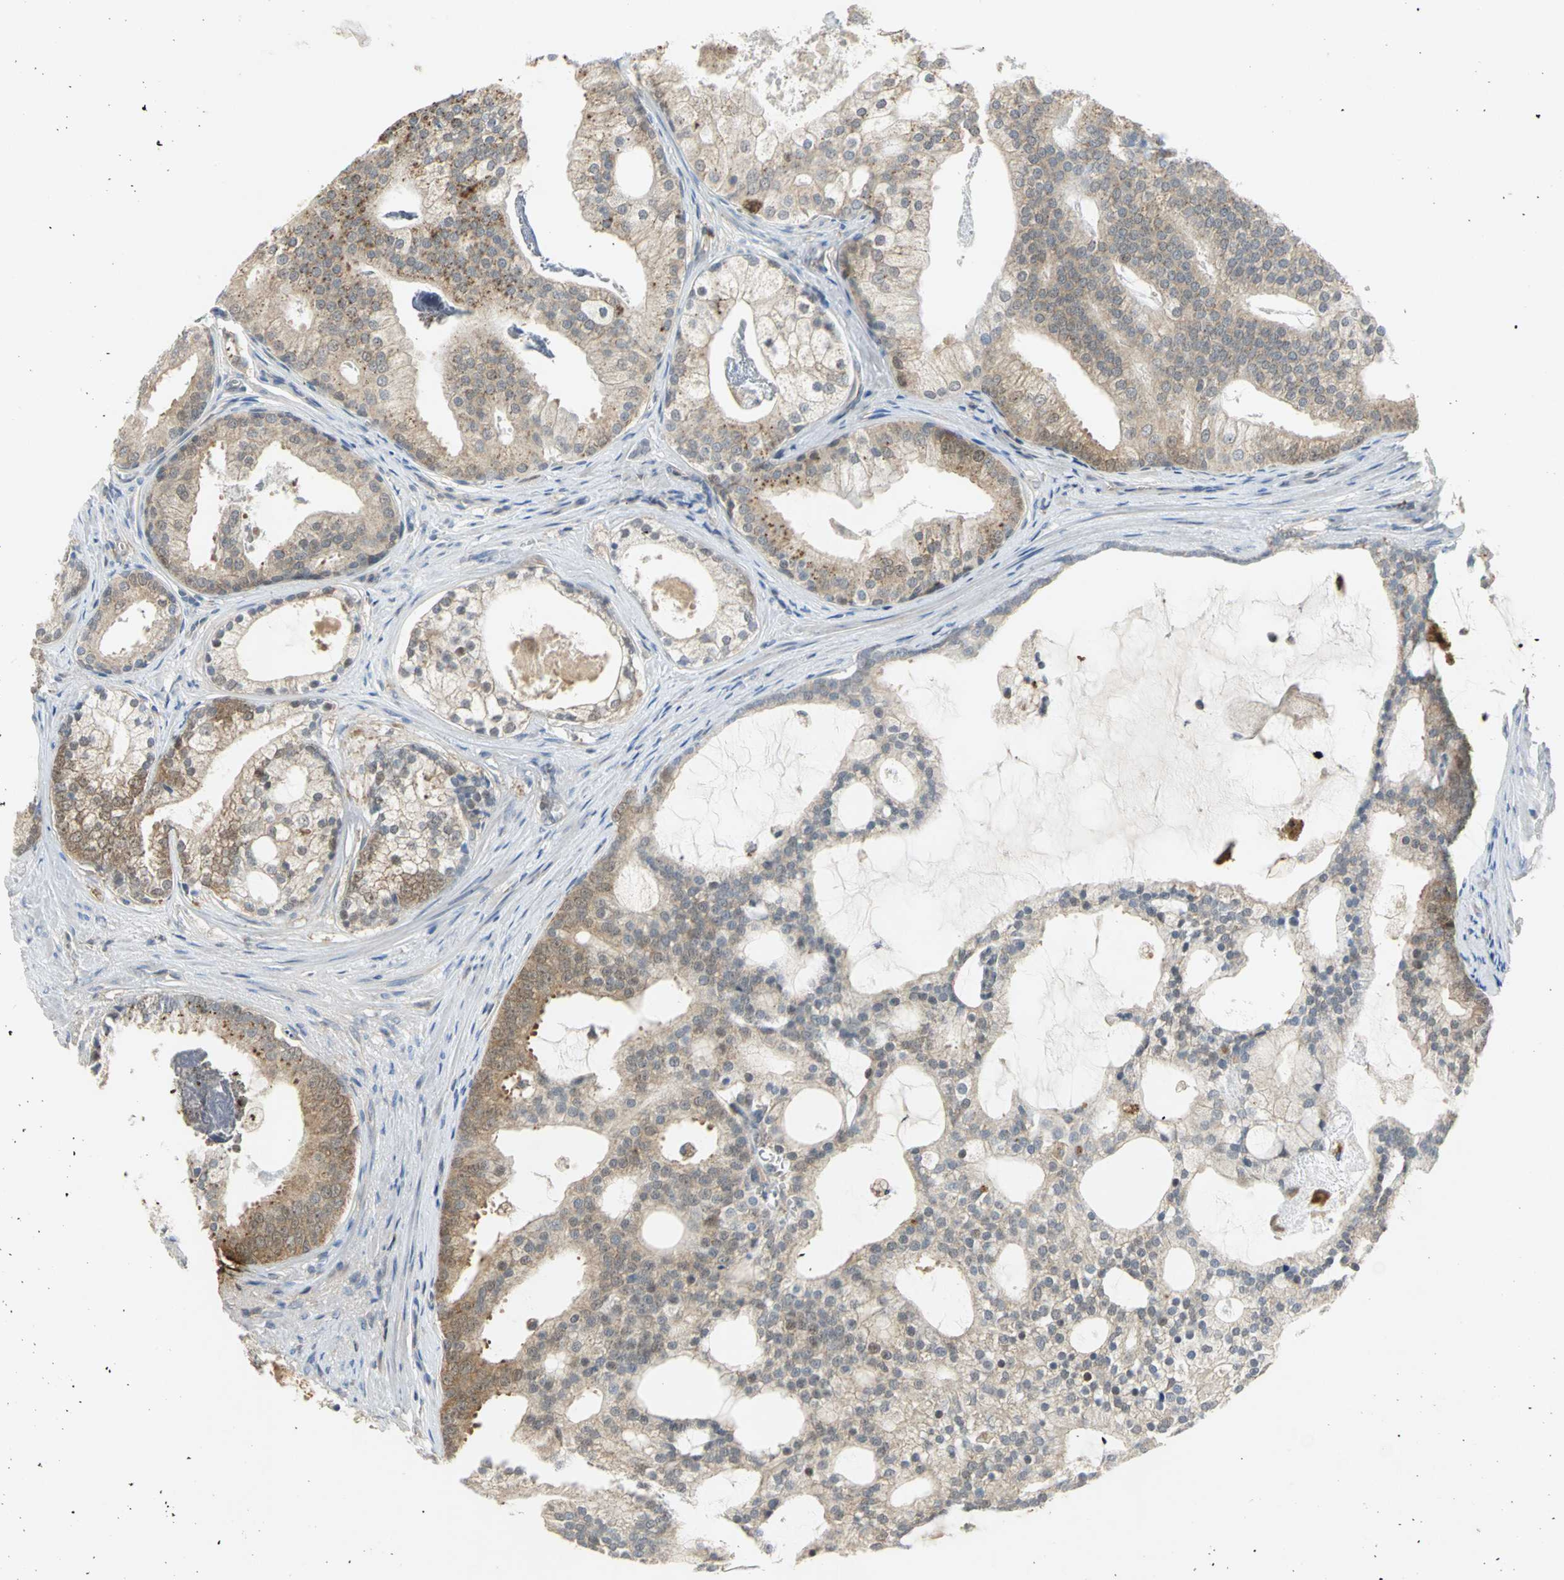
{"staining": {"intensity": "moderate", "quantity": "25%-75%", "location": "cytoplasmic/membranous"}, "tissue": "prostate cancer", "cell_type": "Tumor cells", "image_type": "cancer", "snomed": [{"axis": "morphology", "description": "Adenocarcinoma, Low grade"}, {"axis": "topography", "description": "Prostate"}], "caption": "Immunohistochemical staining of prostate cancer (low-grade adenocarcinoma) displays moderate cytoplasmic/membranous protein staining in about 25%-75% of tumor cells. The staining was performed using DAB, with brown indicating positive protein expression. Nuclei are stained blue with hematoxylin.", "gene": "PPIA", "patient": {"sex": "male", "age": 58}}